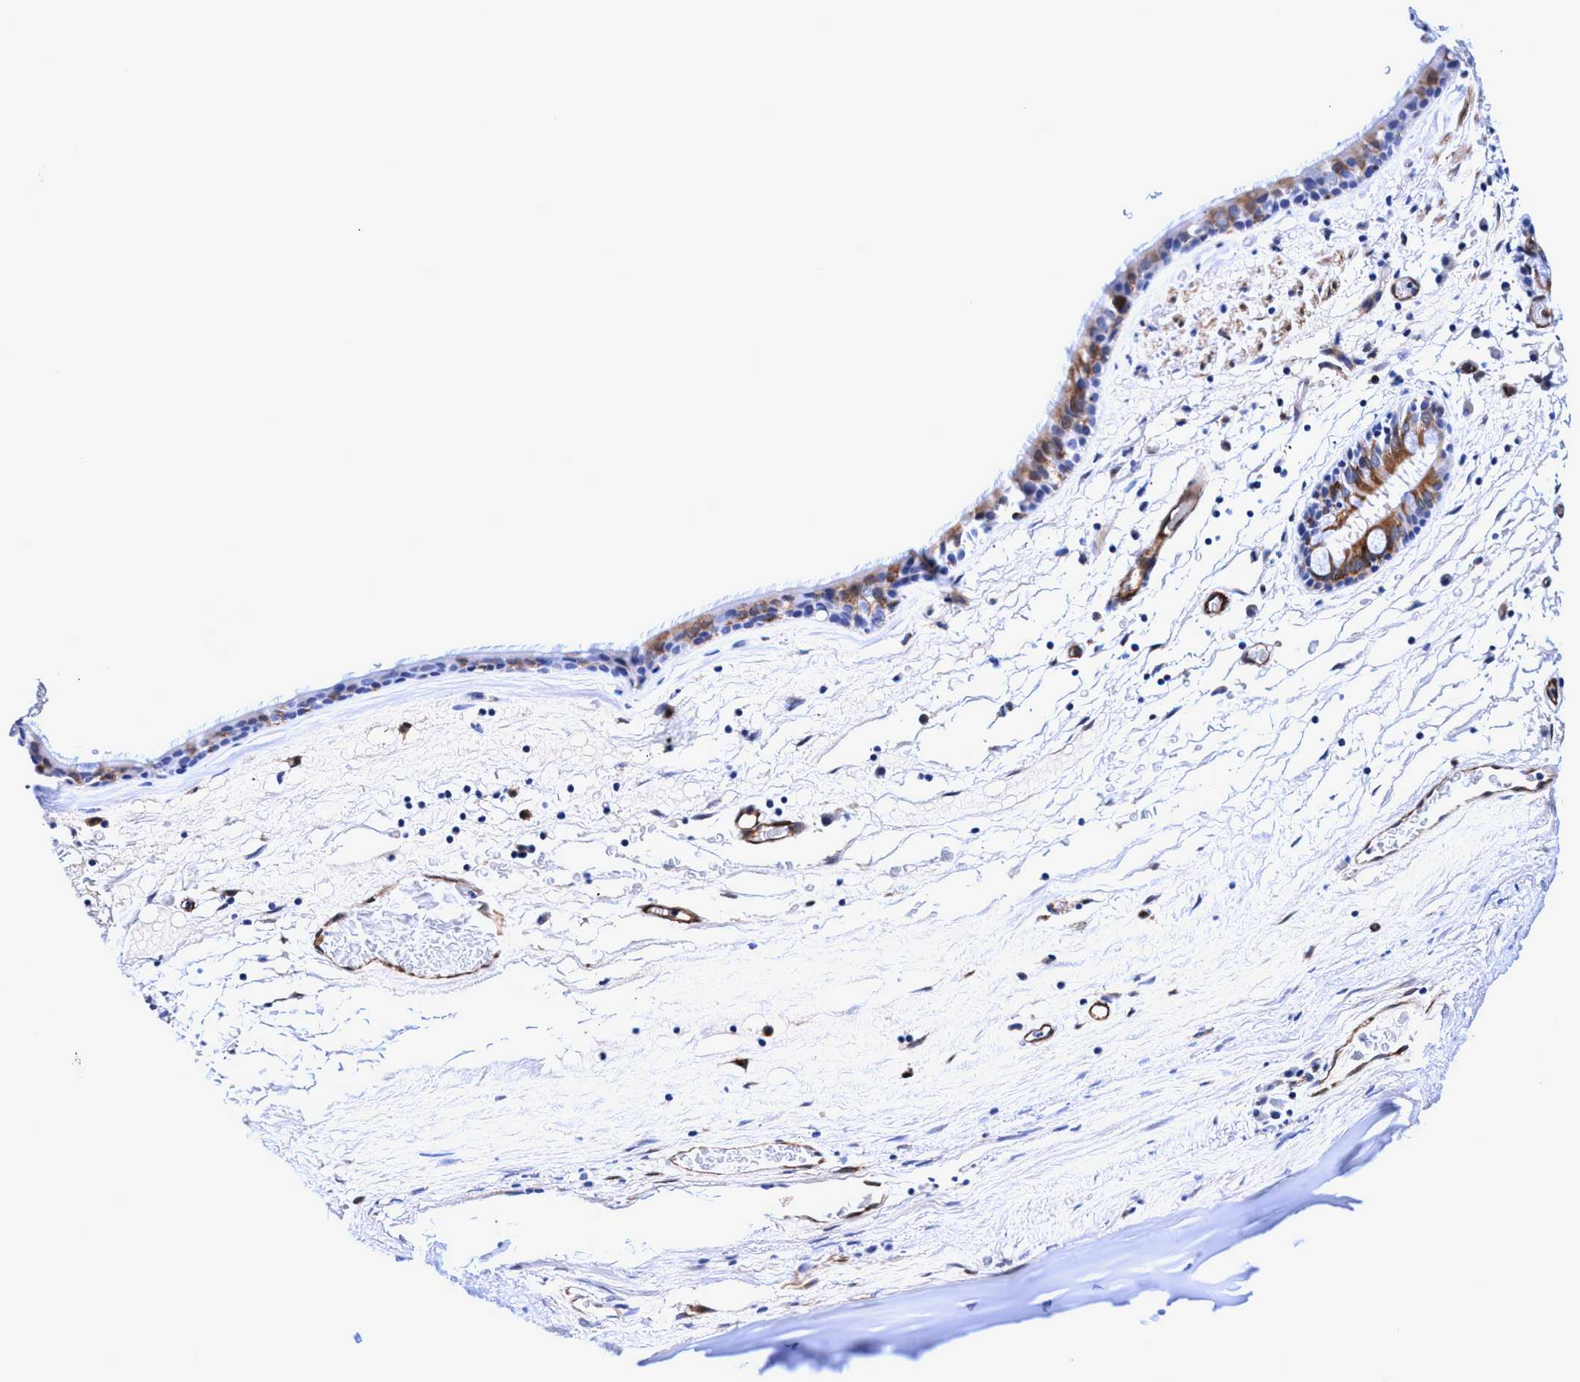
{"staining": {"intensity": "moderate", "quantity": "25%-75%", "location": "cytoplasmic/membranous"}, "tissue": "bronchus", "cell_type": "Respiratory epithelial cells", "image_type": "normal", "snomed": [{"axis": "morphology", "description": "Normal tissue, NOS"}, {"axis": "topography", "description": "Cartilage tissue"}], "caption": "High-power microscopy captured an immunohistochemistry (IHC) micrograph of normal bronchus, revealing moderate cytoplasmic/membranous expression in about 25%-75% of respiratory epithelial cells.", "gene": "UBALD2", "patient": {"sex": "female", "age": 63}}